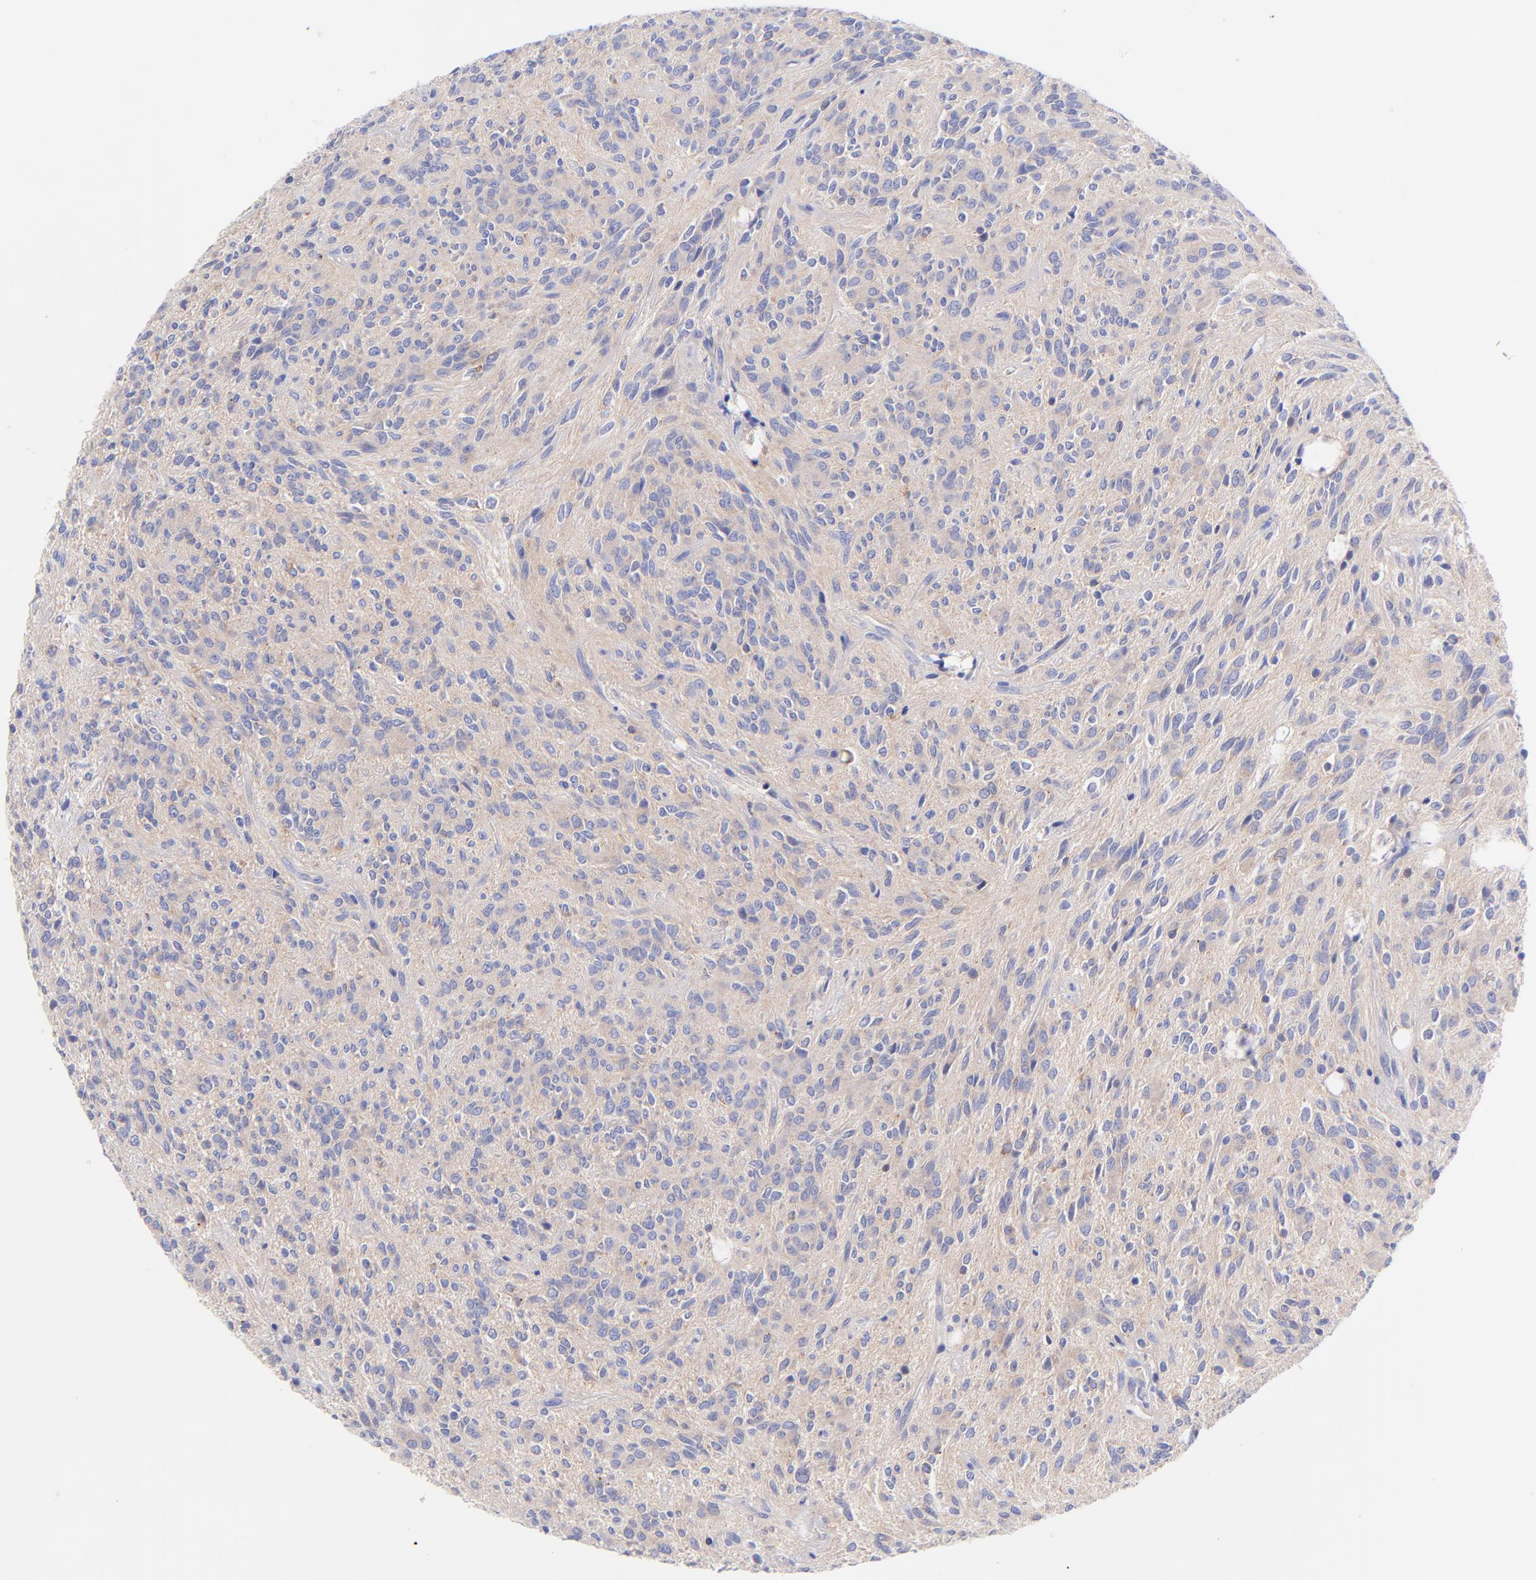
{"staining": {"intensity": "weak", "quantity": "25%-75%", "location": "cytoplasmic/membranous"}, "tissue": "glioma", "cell_type": "Tumor cells", "image_type": "cancer", "snomed": [{"axis": "morphology", "description": "Glioma, malignant, Low grade"}, {"axis": "topography", "description": "Brain"}], "caption": "Glioma stained with immunohistochemistry (IHC) exhibits weak cytoplasmic/membranous staining in about 25%-75% of tumor cells.", "gene": "GPHN", "patient": {"sex": "female", "age": 15}}